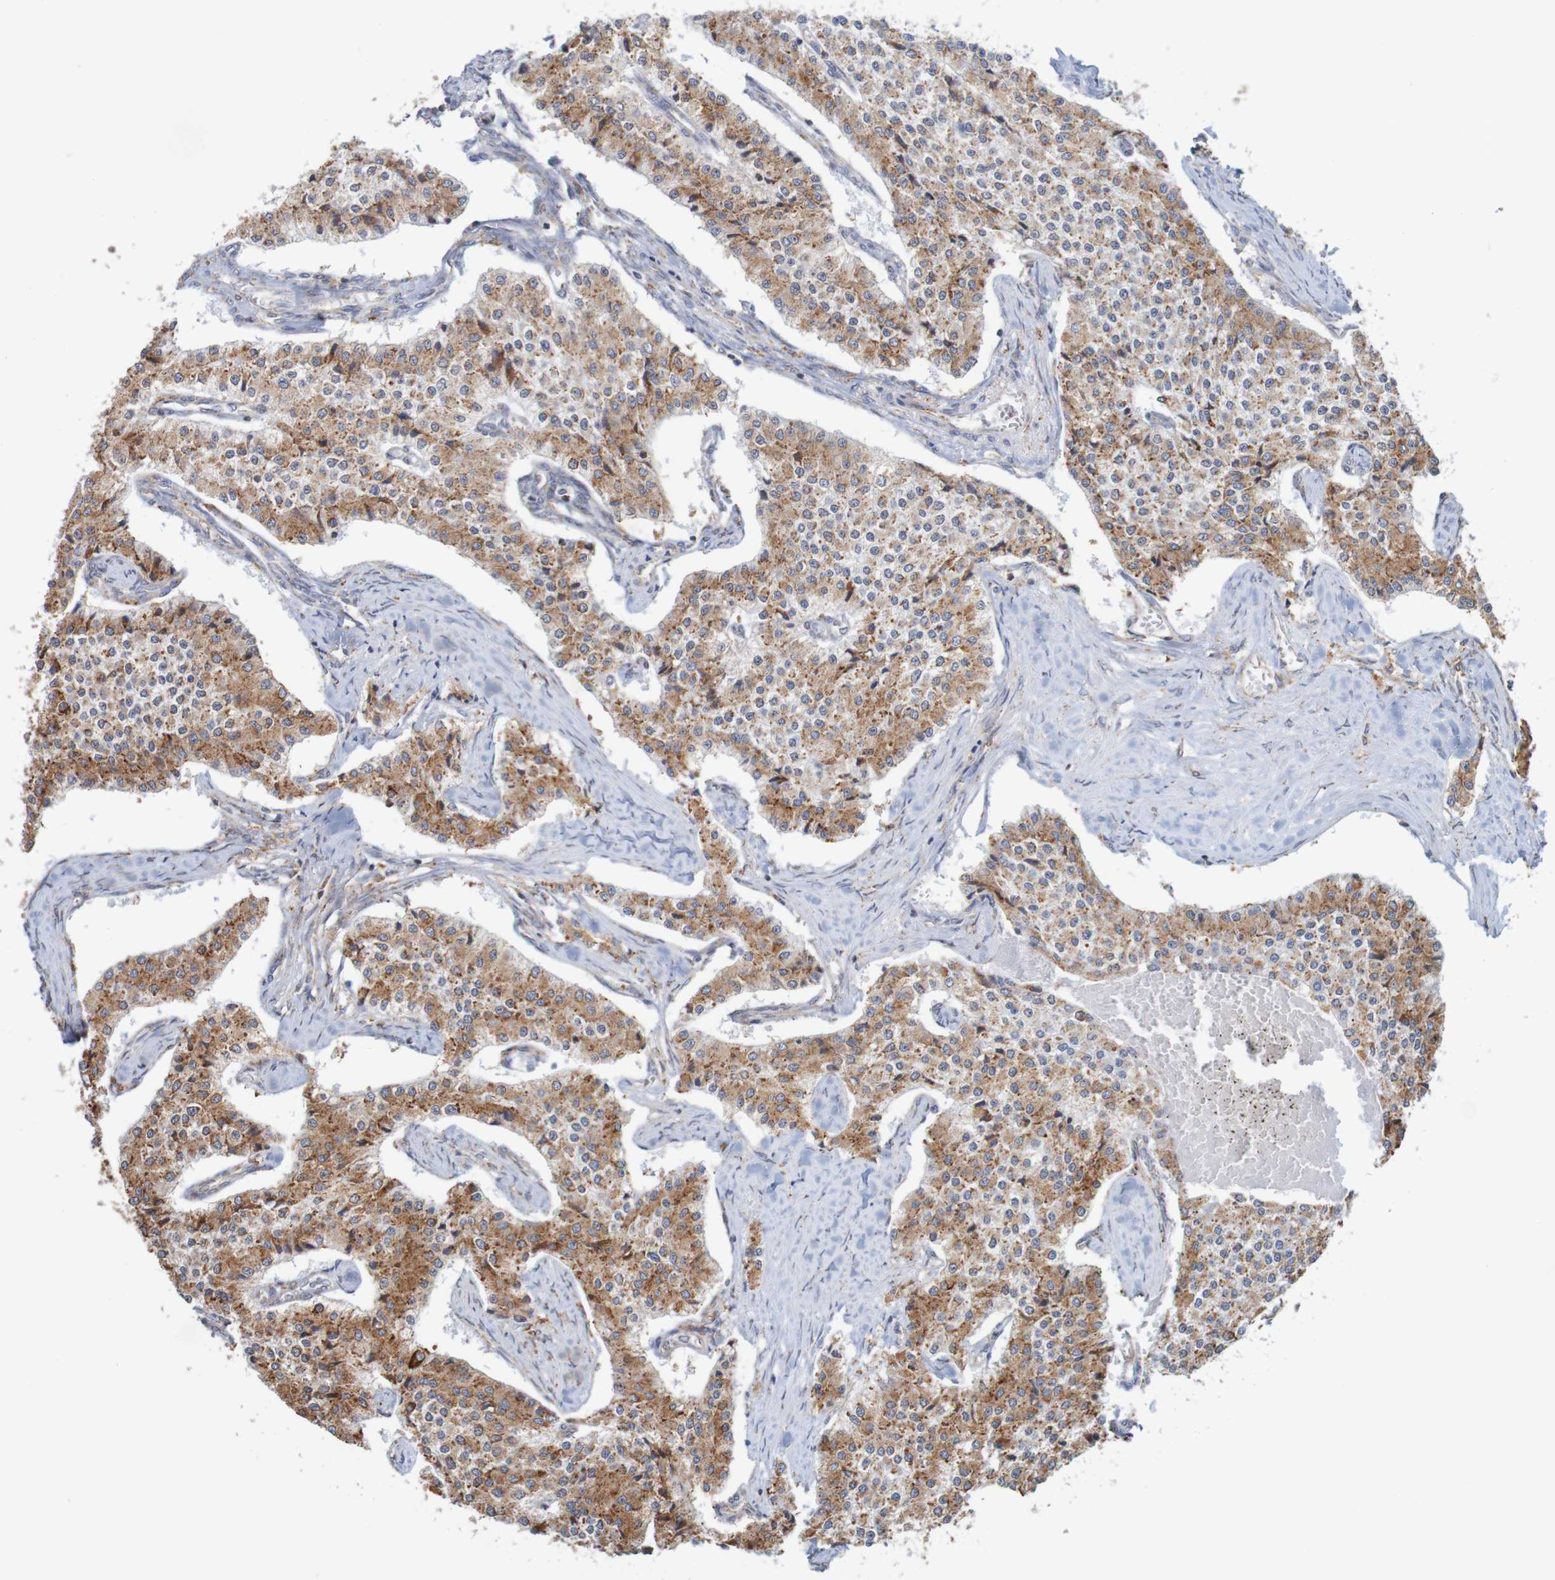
{"staining": {"intensity": "moderate", "quantity": "25%-75%", "location": "cytoplasmic/membranous"}, "tissue": "carcinoid", "cell_type": "Tumor cells", "image_type": "cancer", "snomed": [{"axis": "morphology", "description": "Carcinoid, malignant, NOS"}, {"axis": "topography", "description": "Colon"}], "caption": "Protein analysis of malignant carcinoid tissue shows moderate cytoplasmic/membranous positivity in approximately 25%-75% of tumor cells.", "gene": "PDIA3", "patient": {"sex": "female", "age": 52}}